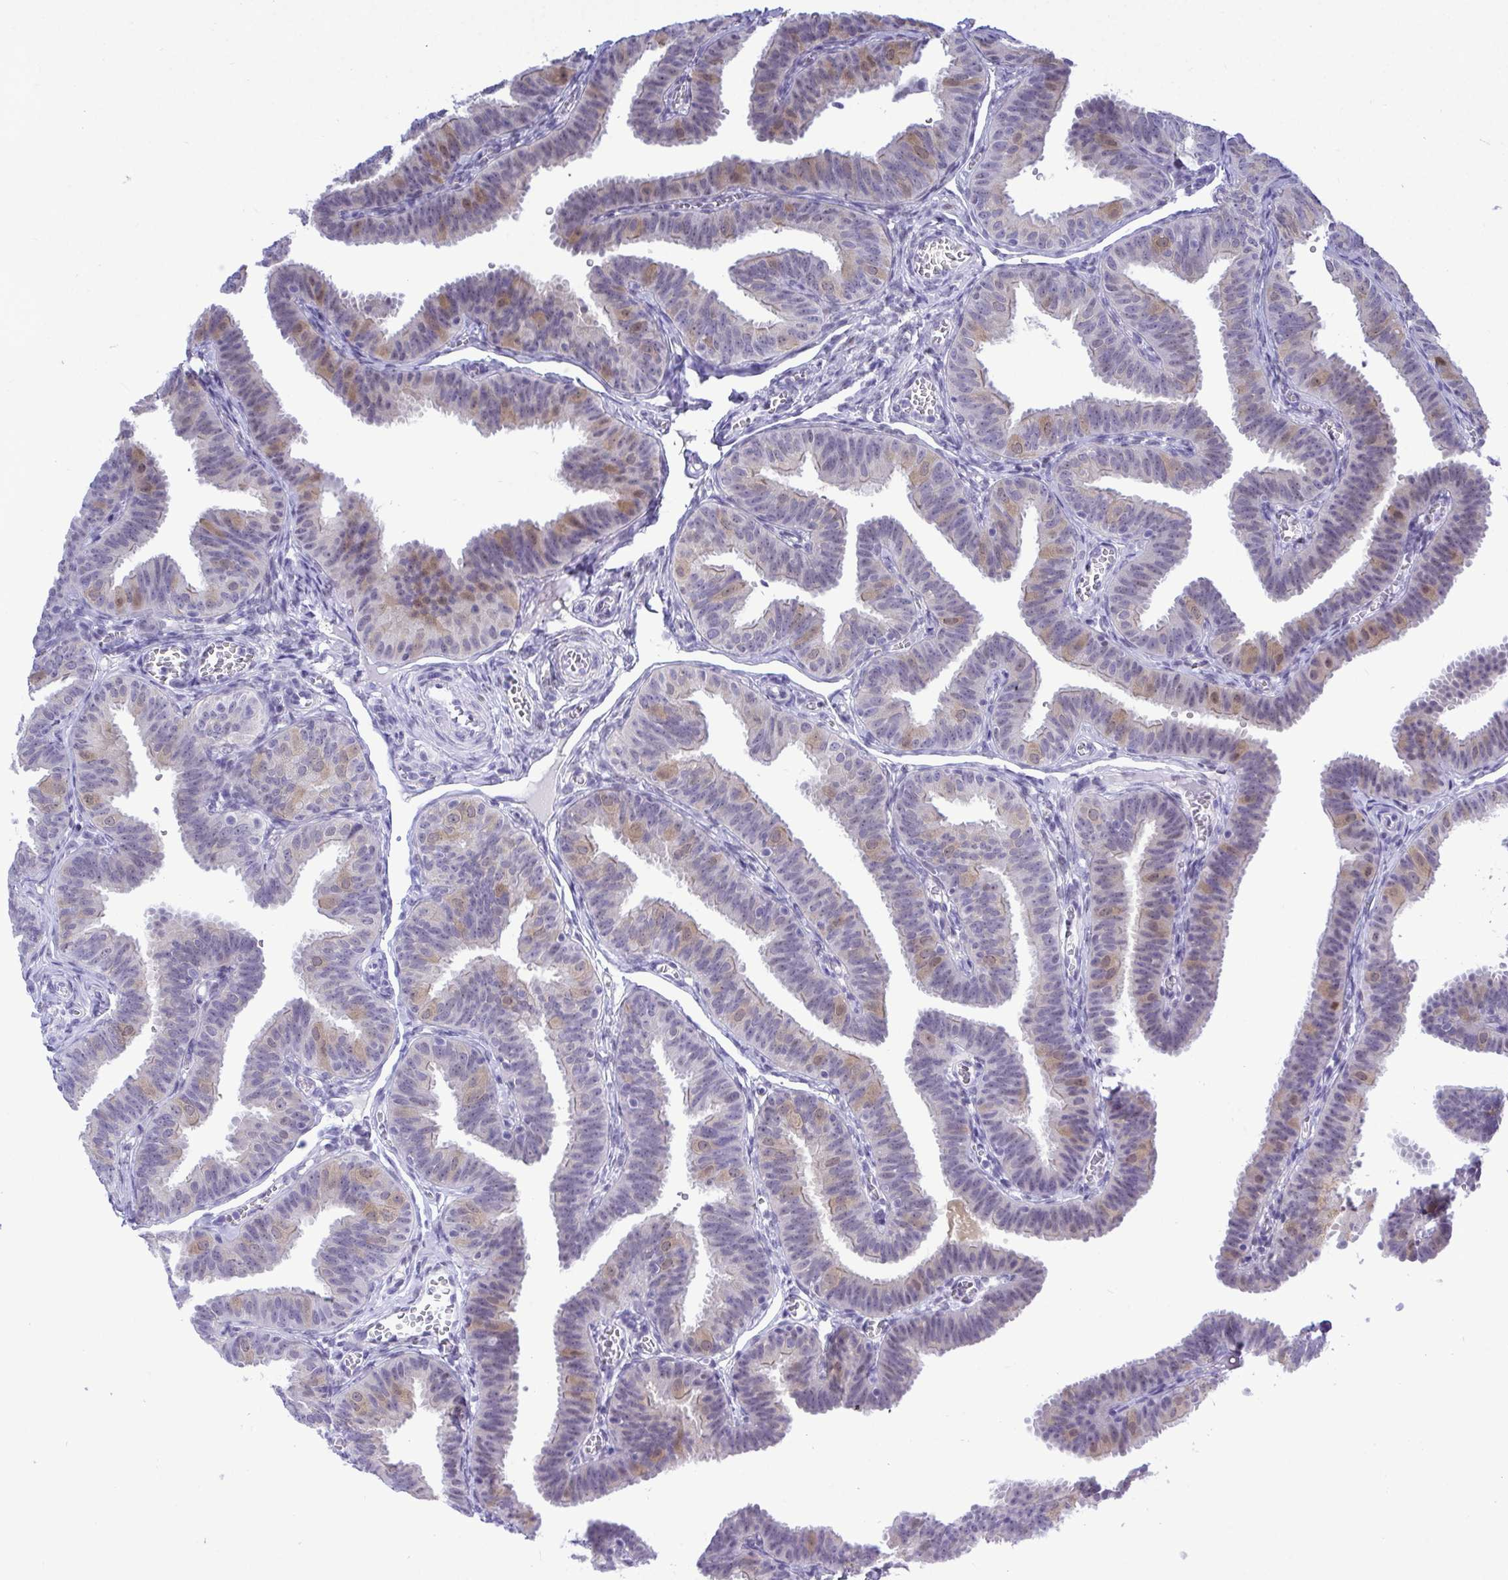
{"staining": {"intensity": "weak", "quantity": "25%-75%", "location": "cytoplasmic/membranous"}, "tissue": "fallopian tube", "cell_type": "Glandular cells", "image_type": "normal", "snomed": [{"axis": "morphology", "description": "Normal tissue, NOS"}, {"axis": "topography", "description": "Fallopian tube"}], "caption": "This photomicrograph exhibits immunohistochemistry staining of benign human fallopian tube, with low weak cytoplasmic/membranous staining in approximately 25%-75% of glandular cells.", "gene": "THOP1", "patient": {"sex": "female", "age": 25}}